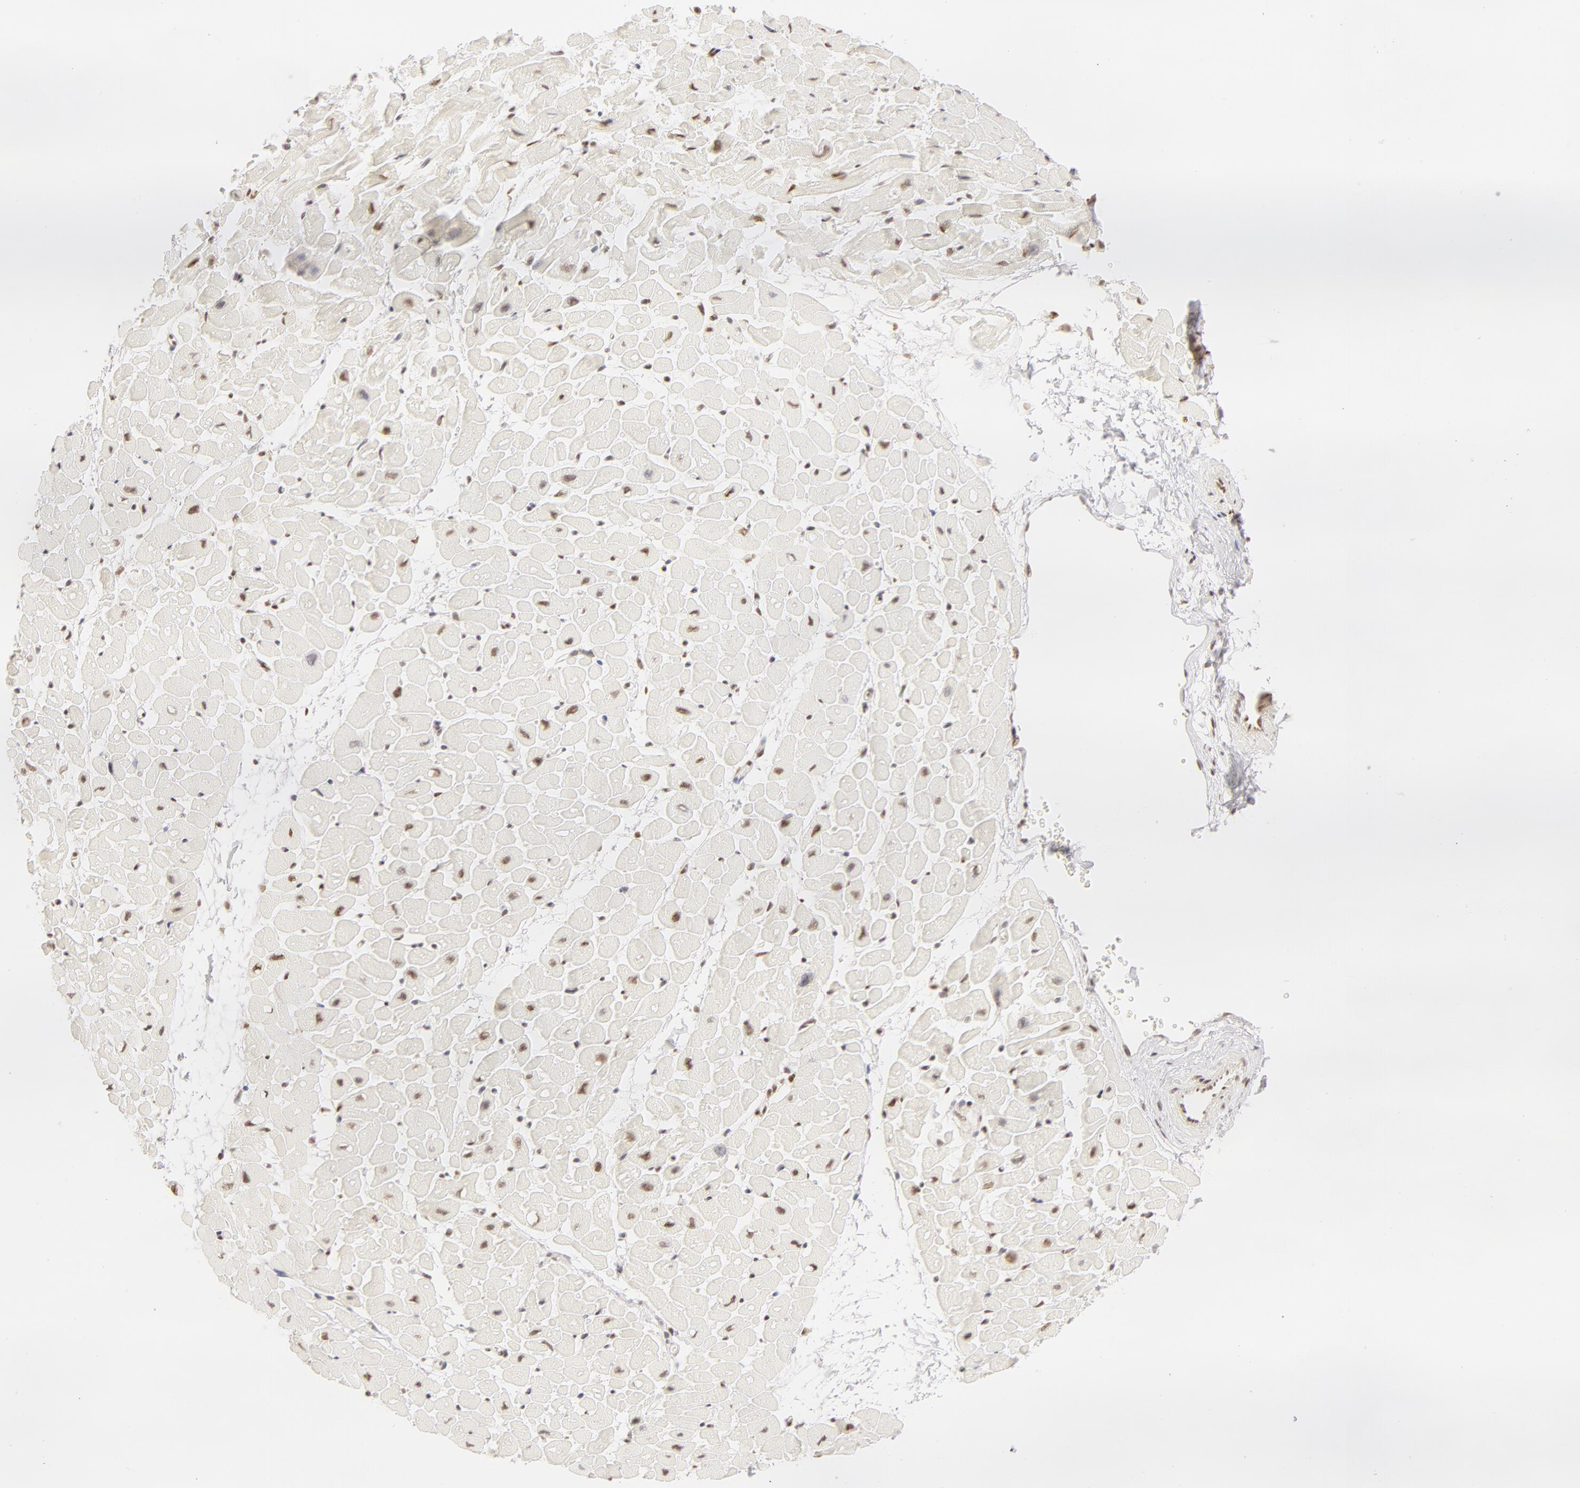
{"staining": {"intensity": "weak", "quantity": "25%-75%", "location": "nuclear"}, "tissue": "heart muscle", "cell_type": "Cardiomyocytes", "image_type": "normal", "snomed": [{"axis": "morphology", "description": "Normal tissue, NOS"}, {"axis": "topography", "description": "Heart"}], "caption": "Normal heart muscle was stained to show a protein in brown. There is low levels of weak nuclear positivity in about 25%-75% of cardiomyocytes. The staining is performed using DAB brown chromogen to label protein expression. The nuclei are counter-stained blue using hematoxylin.", "gene": "RBM39", "patient": {"sex": "male", "age": 45}}